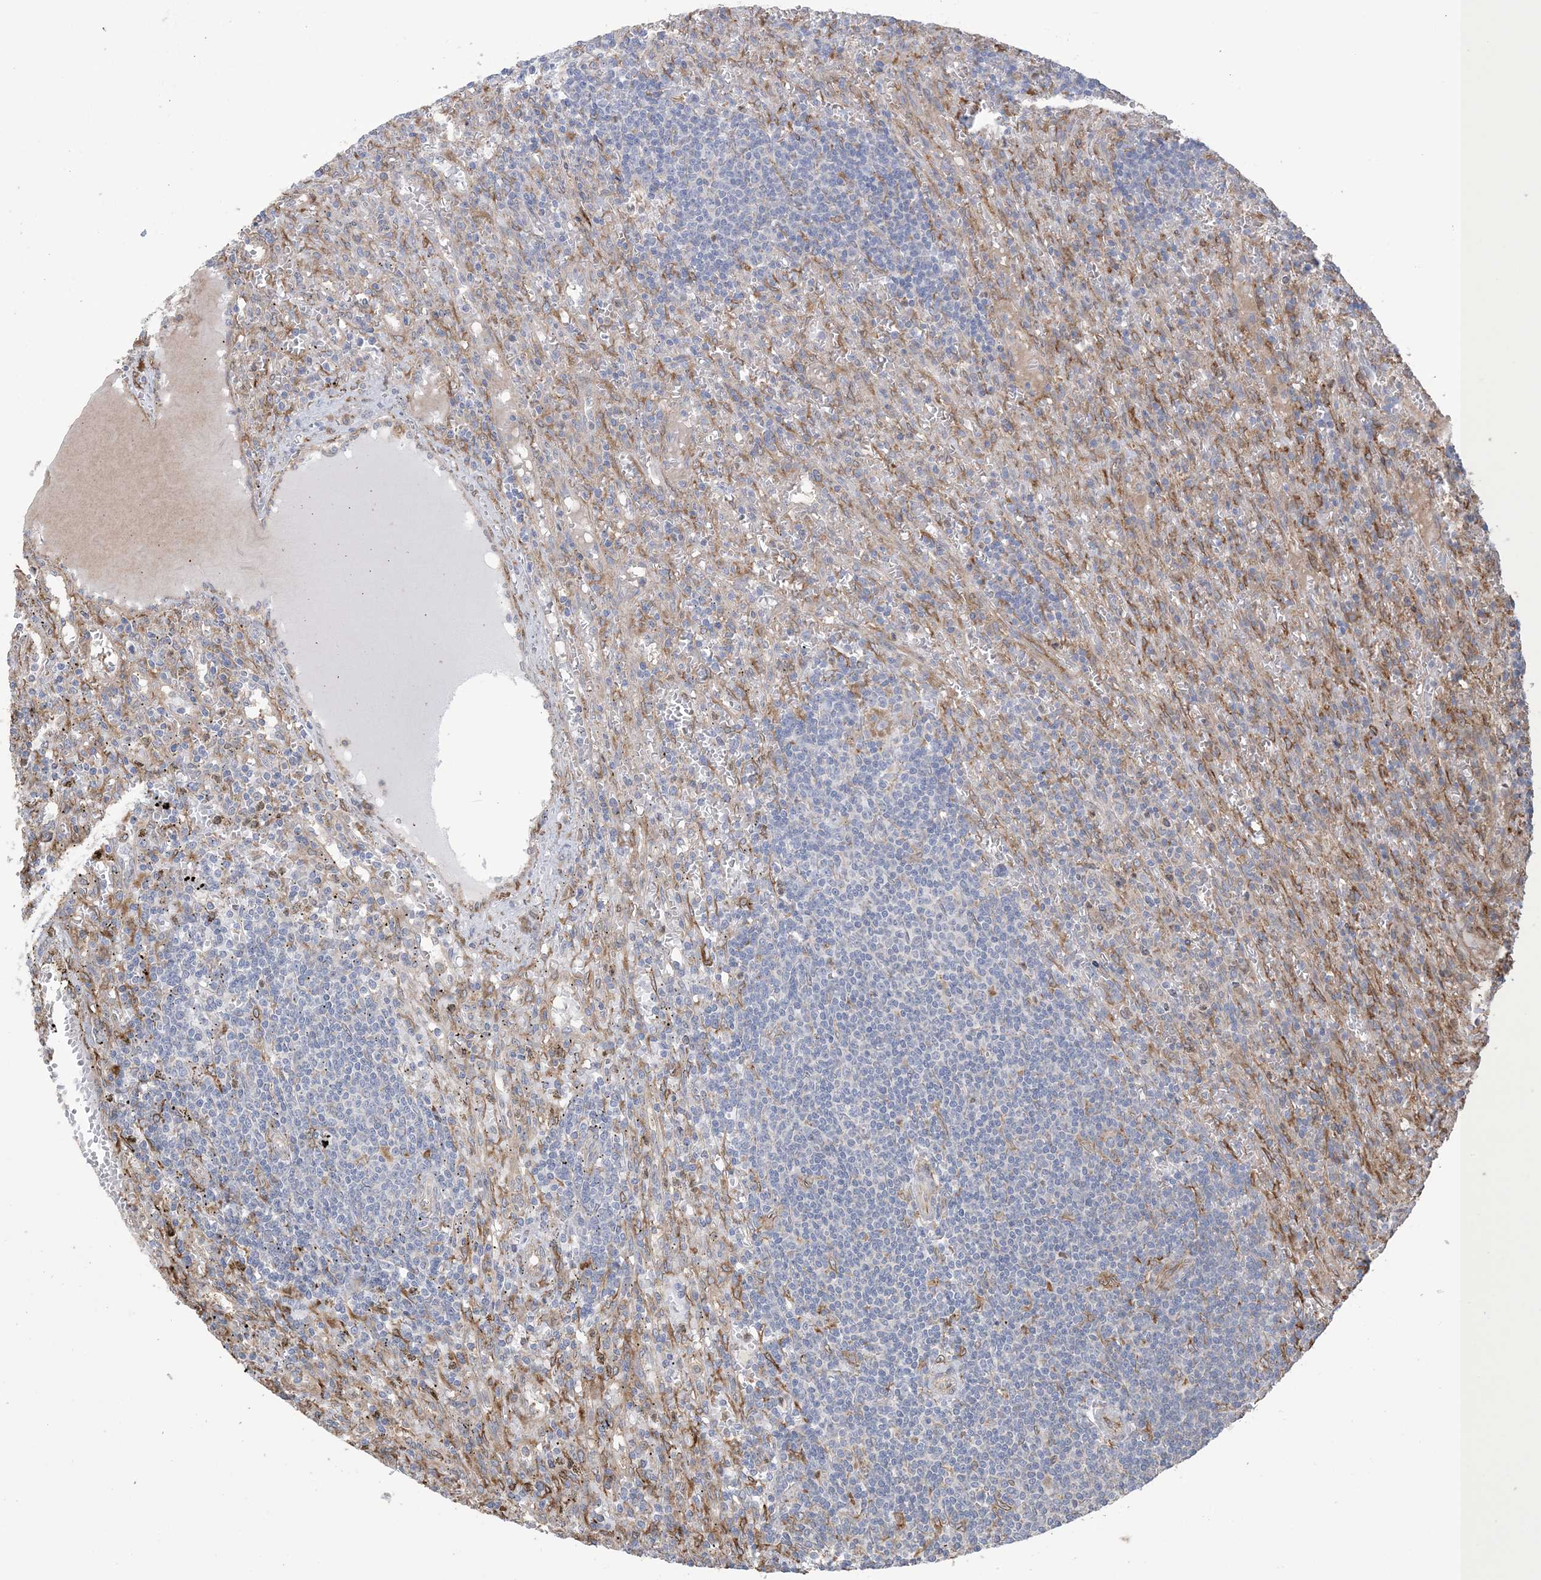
{"staining": {"intensity": "negative", "quantity": "none", "location": "none"}, "tissue": "lymphoma", "cell_type": "Tumor cells", "image_type": "cancer", "snomed": [{"axis": "morphology", "description": "Malignant lymphoma, non-Hodgkin's type, Low grade"}, {"axis": "topography", "description": "Spleen"}], "caption": "Tumor cells show no significant protein positivity in malignant lymphoma, non-Hodgkin's type (low-grade).", "gene": "SHANK1", "patient": {"sex": "male", "age": 76}}